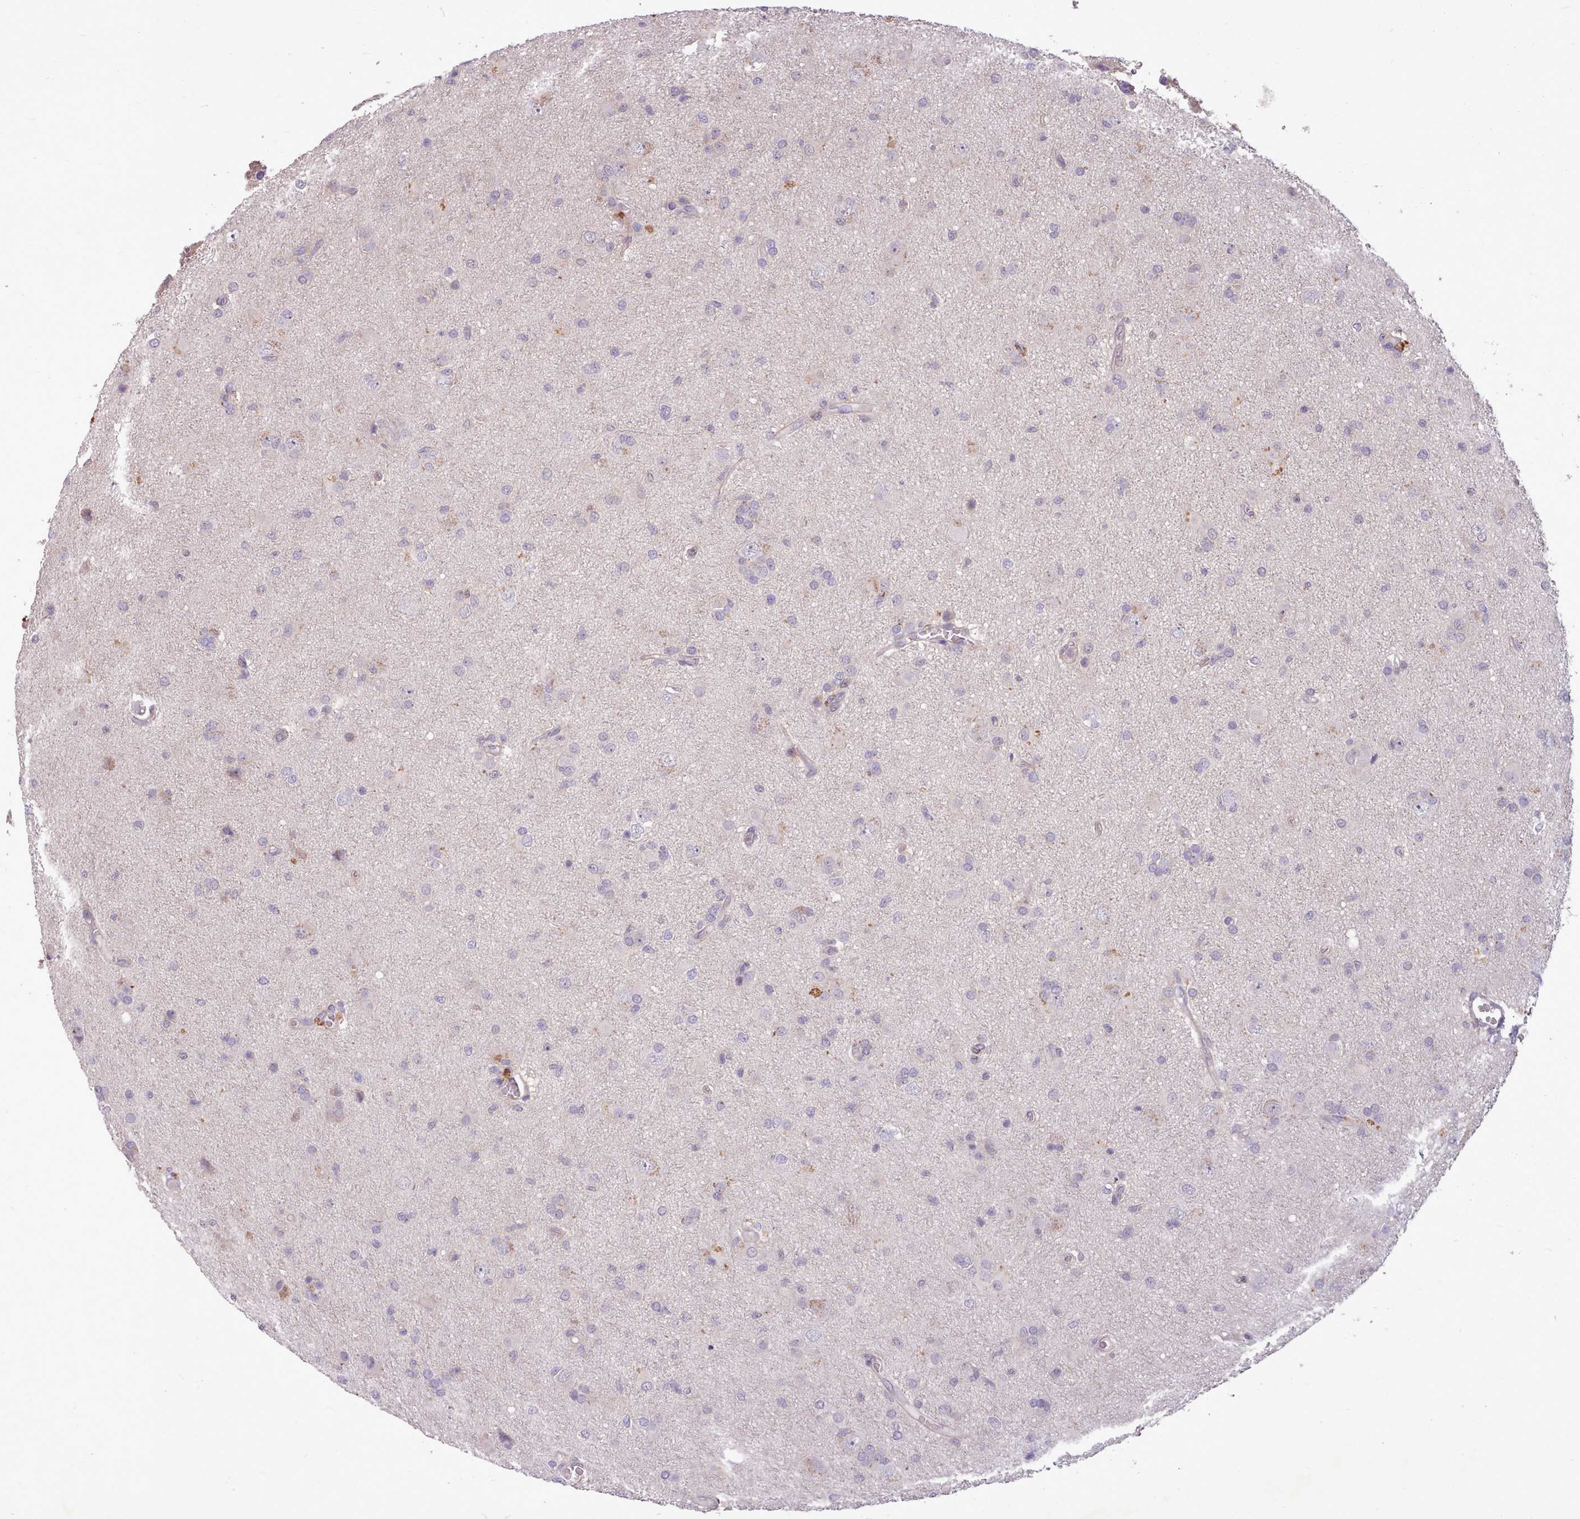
{"staining": {"intensity": "negative", "quantity": "none", "location": "none"}, "tissue": "glioma", "cell_type": "Tumor cells", "image_type": "cancer", "snomed": [{"axis": "morphology", "description": "Glioma, malignant, High grade"}, {"axis": "topography", "description": "Brain"}], "caption": "High-grade glioma (malignant) was stained to show a protein in brown. There is no significant expression in tumor cells.", "gene": "ZNF607", "patient": {"sex": "female", "age": 57}}